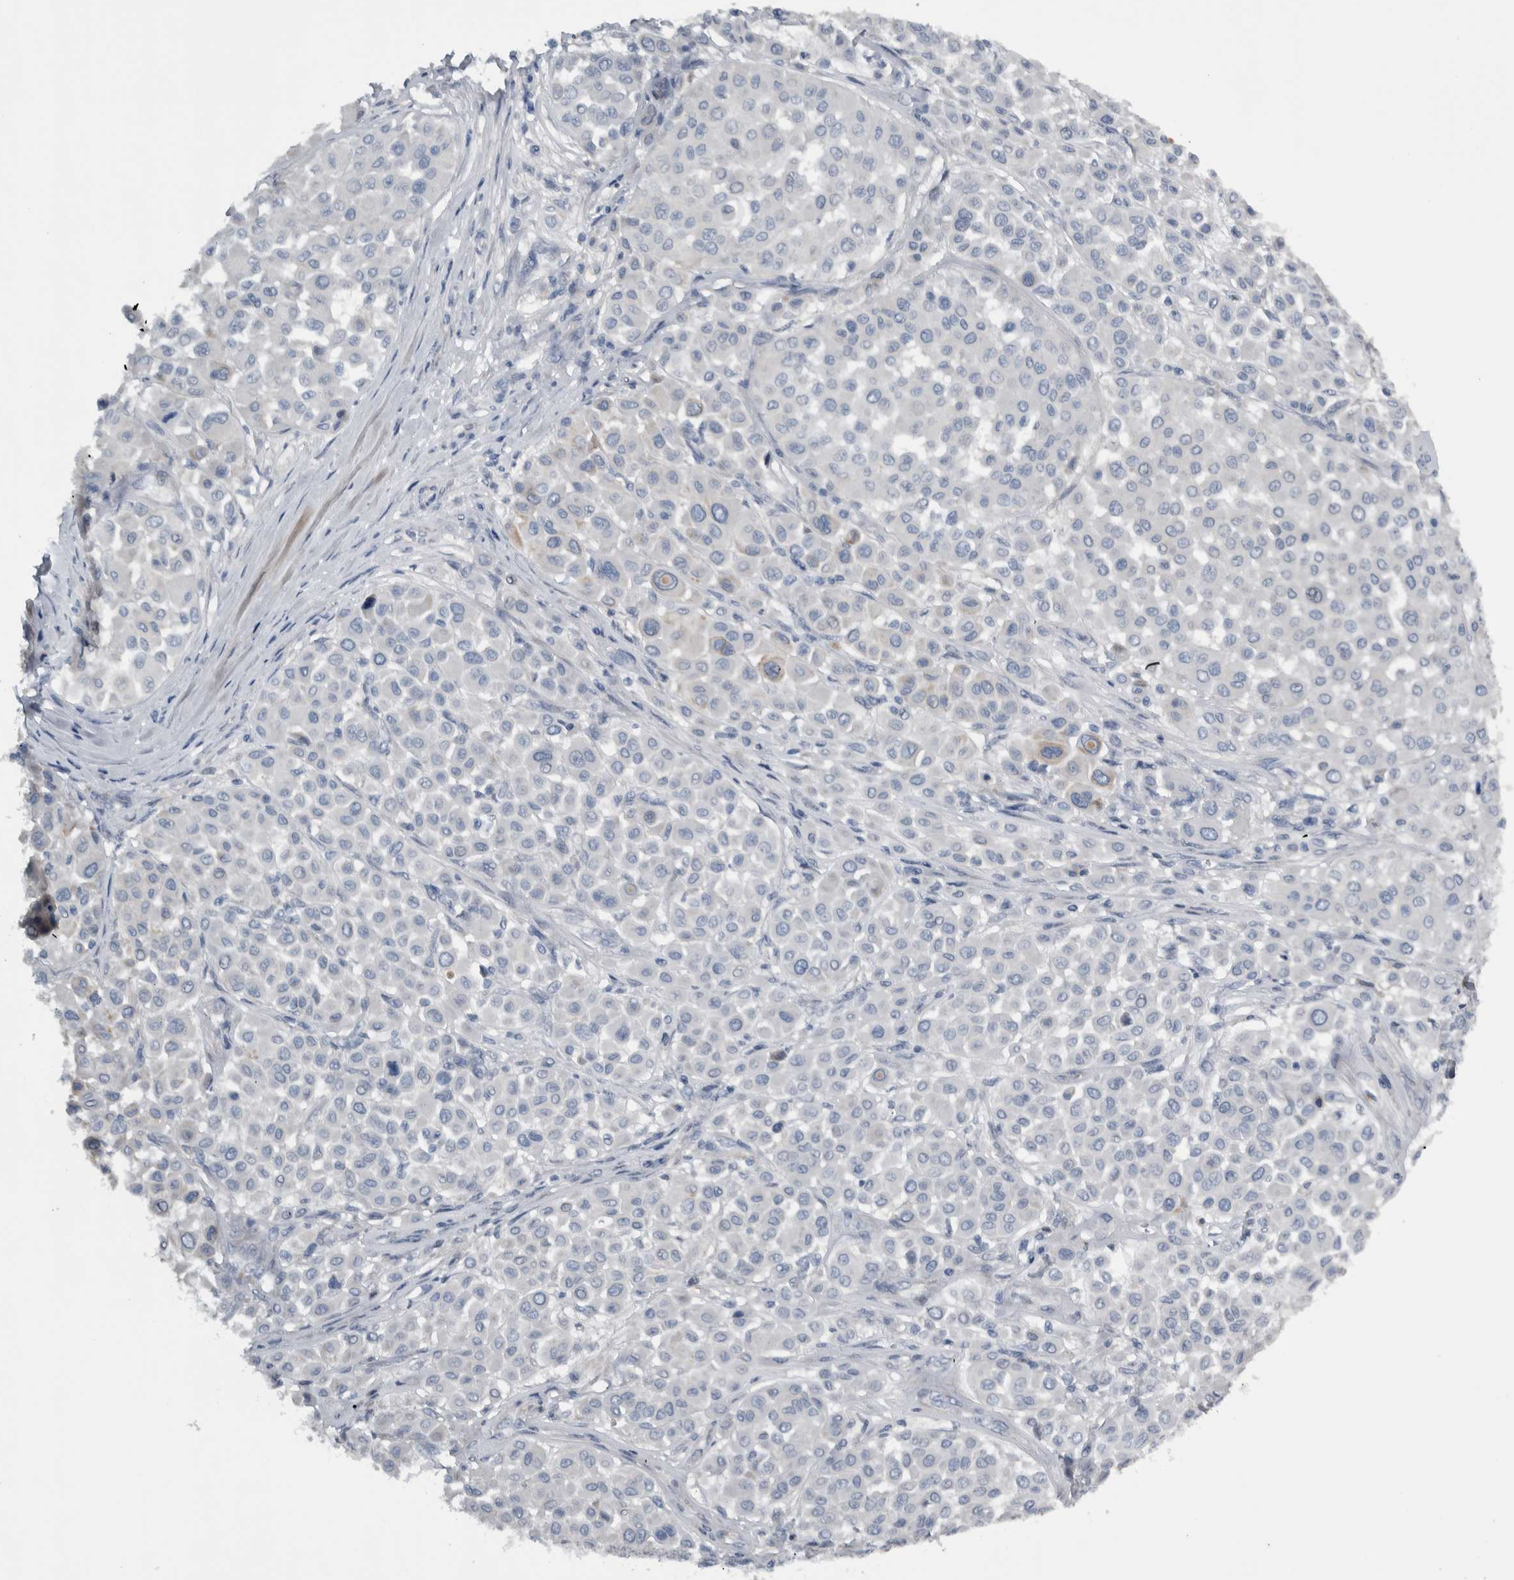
{"staining": {"intensity": "negative", "quantity": "none", "location": "none"}, "tissue": "melanoma", "cell_type": "Tumor cells", "image_type": "cancer", "snomed": [{"axis": "morphology", "description": "Malignant melanoma, Metastatic site"}, {"axis": "topography", "description": "Soft tissue"}], "caption": "DAB (3,3'-diaminobenzidine) immunohistochemical staining of human malignant melanoma (metastatic site) displays no significant expression in tumor cells.", "gene": "NT5C2", "patient": {"sex": "male", "age": 41}}